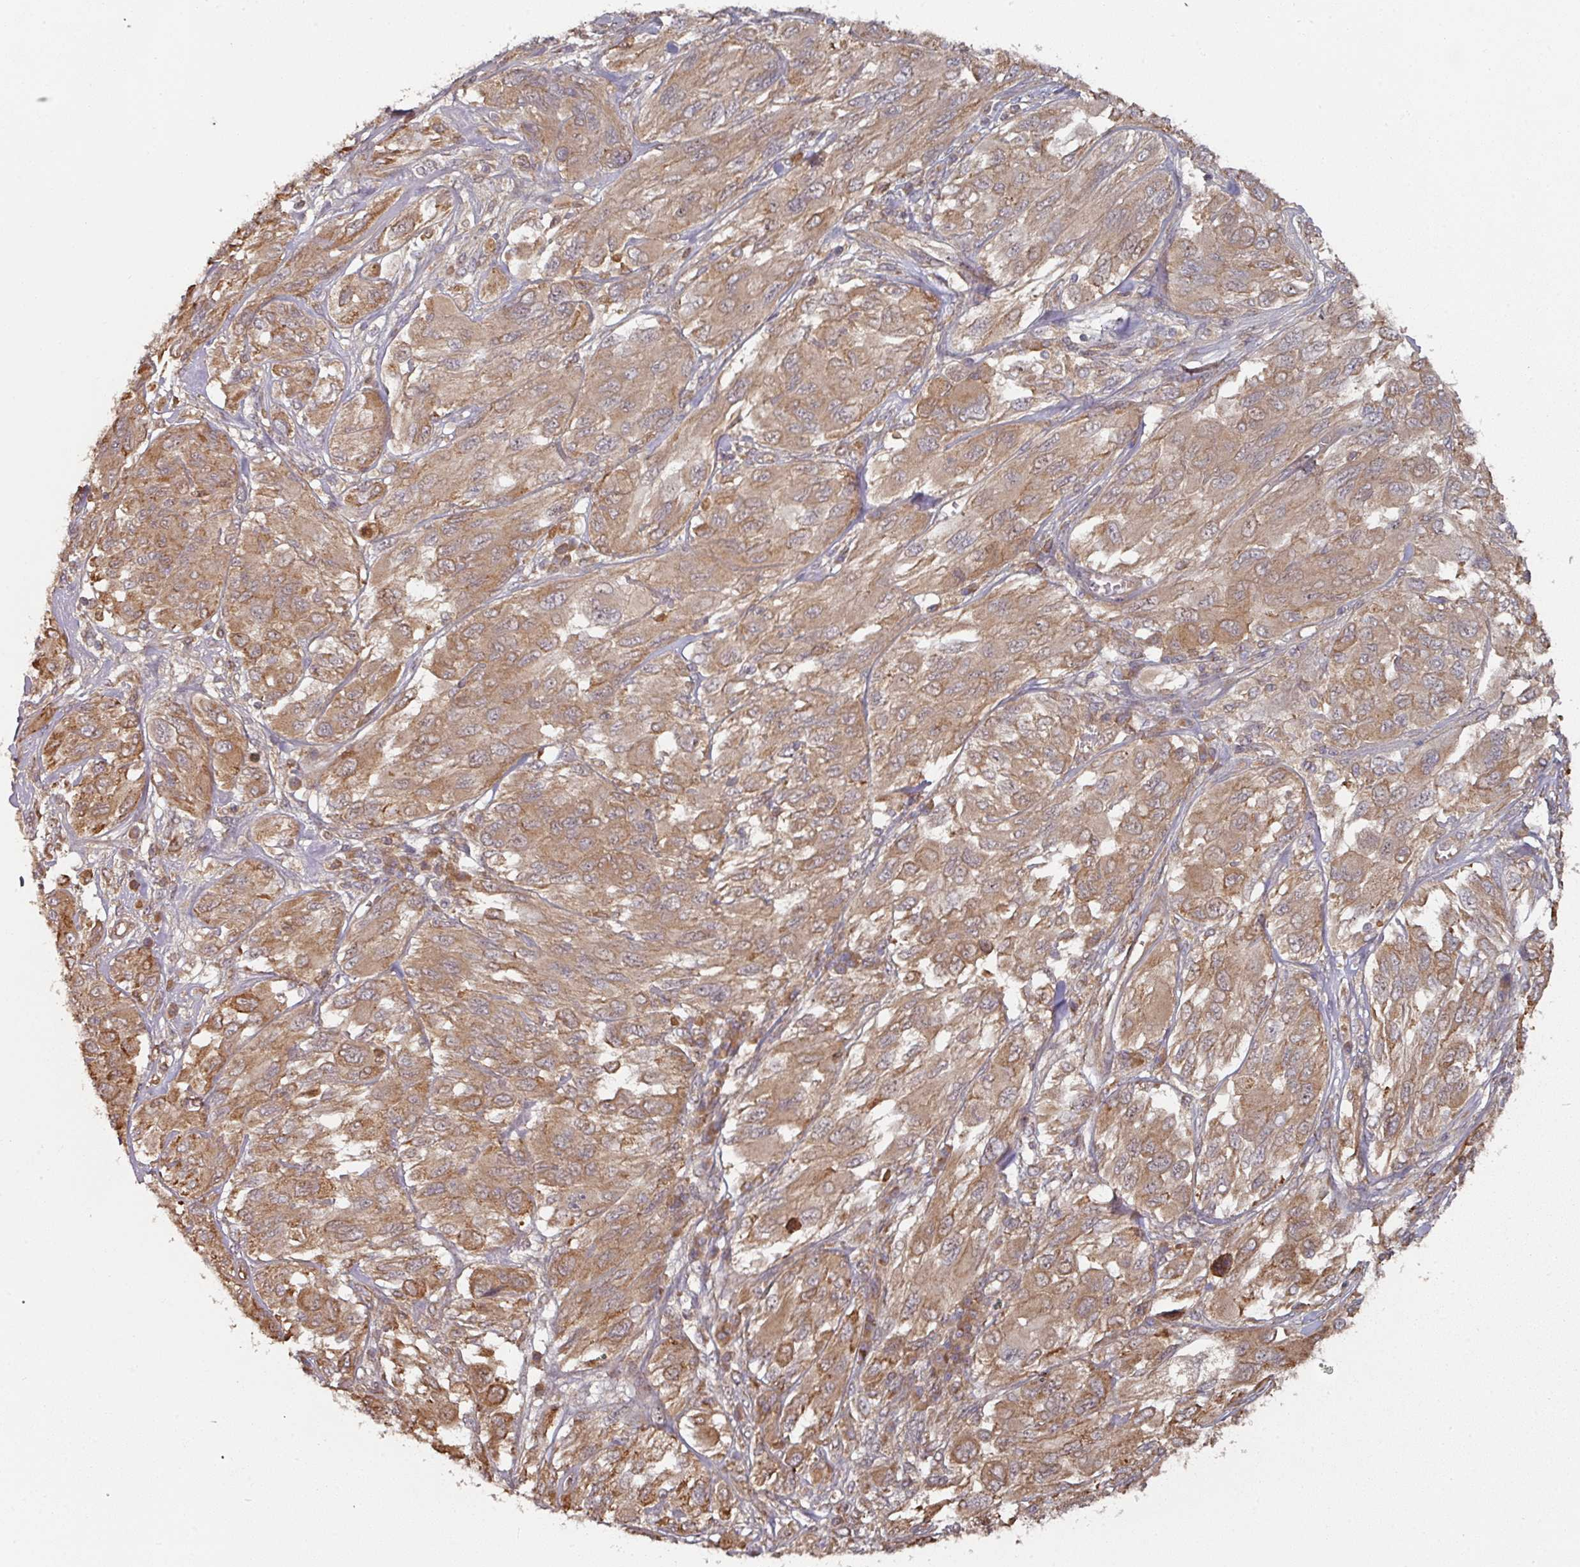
{"staining": {"intensity": "moderate", "quantity": ">75%", "location": "cytoplasmic/membranous"}, "tissue": "melanoma", "cell_type": "Tumor cells", "image_type": "cancer", "snomed": [{"axis": "morphology", "description": "Malignant melanoma, NOS"}, {"axis": "topography", "description": "Skin"}], "caption": "Immunohistochemical staining of malignant melanoma demonstrates medium levels of moderate cytoplasmic/membranous protein staining in approximately >75% of tumor cells. (brown staining indicates protein expression, while blue staining denotes nuclei).", "gene": "CEP95", "patient": {"sex": "female", "age": 91}}